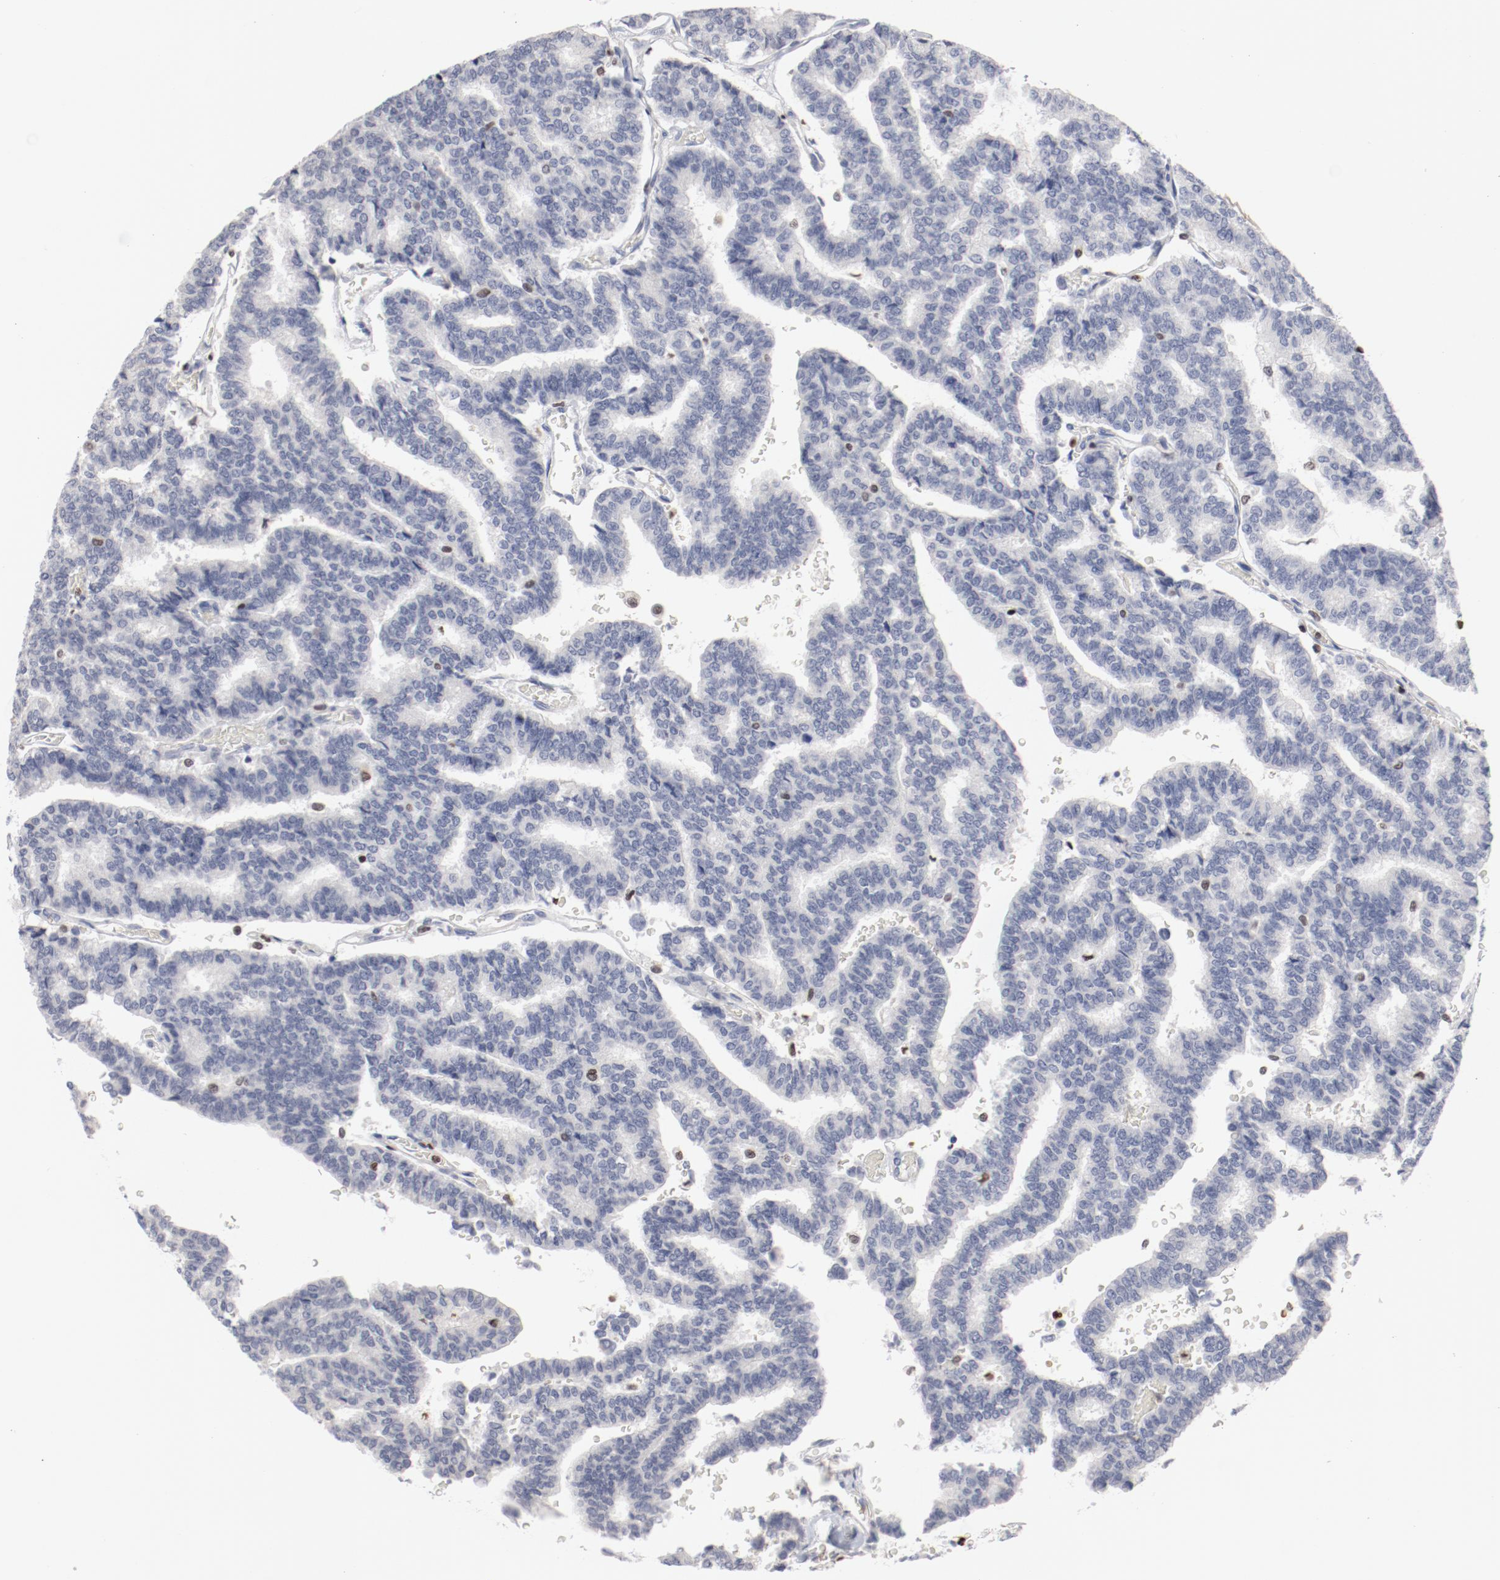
{"staining": {"intensity": "negative", "quantity": "none", "location": "none"}, "tissue": "thyroid cancer", "cell_type": "Tumor cells", "image_type": "cancer", "snomed": [{"axis": "morphology", "description": "Papillary adenocarcinoma, NOS"}, {"axis": "topography", "description": "Thyroid gland"}], "caption": "The micrograph displays no significant positivity in tumor cells of thyroid cancer.", "gene": "SPI1", "patient": {"sex": "female", "age": 35}}